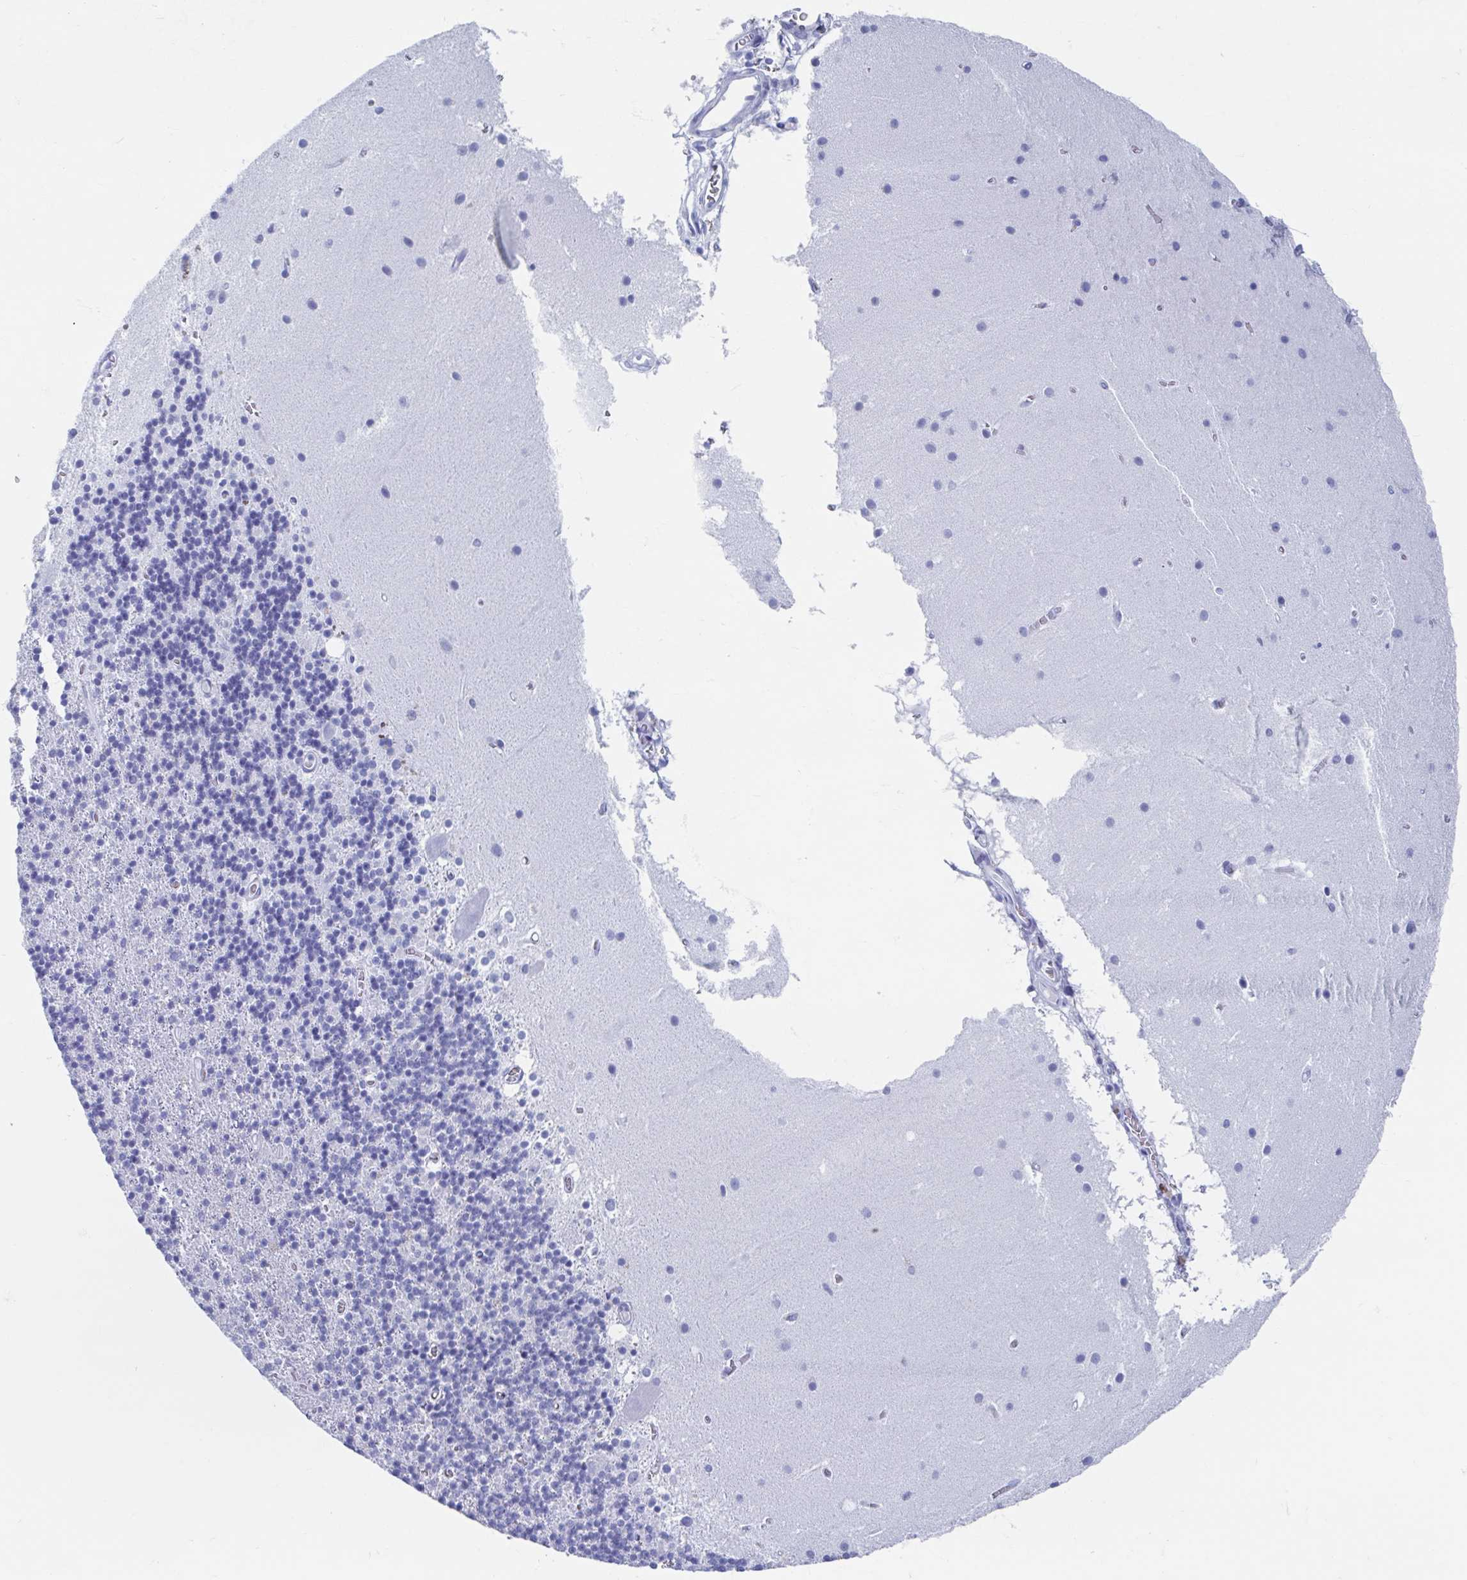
{"staining": {"intensity": "negative", "quantity": "none", "location": "none"}, "tissue": "cerebellum", "cell_type": "Cells in granular layer", "image_type": "normal", "snomed": [{"axis": "morphology", "description": "Normal tissue, NOS"}, {"axis": "topography", "description": "Cerebellum"}], "caption": "Immunohistochemistry (IHC) image of benign human cerebellum stained for a protein (brown), which demonstrates no positivity in cells in granular layer. The staining is performed using DAB brown chromogen with nuclei counter-stained in using hematoxylin.", "gene": "C10orf53", "patient": {"sex": "male", "age": 70}}